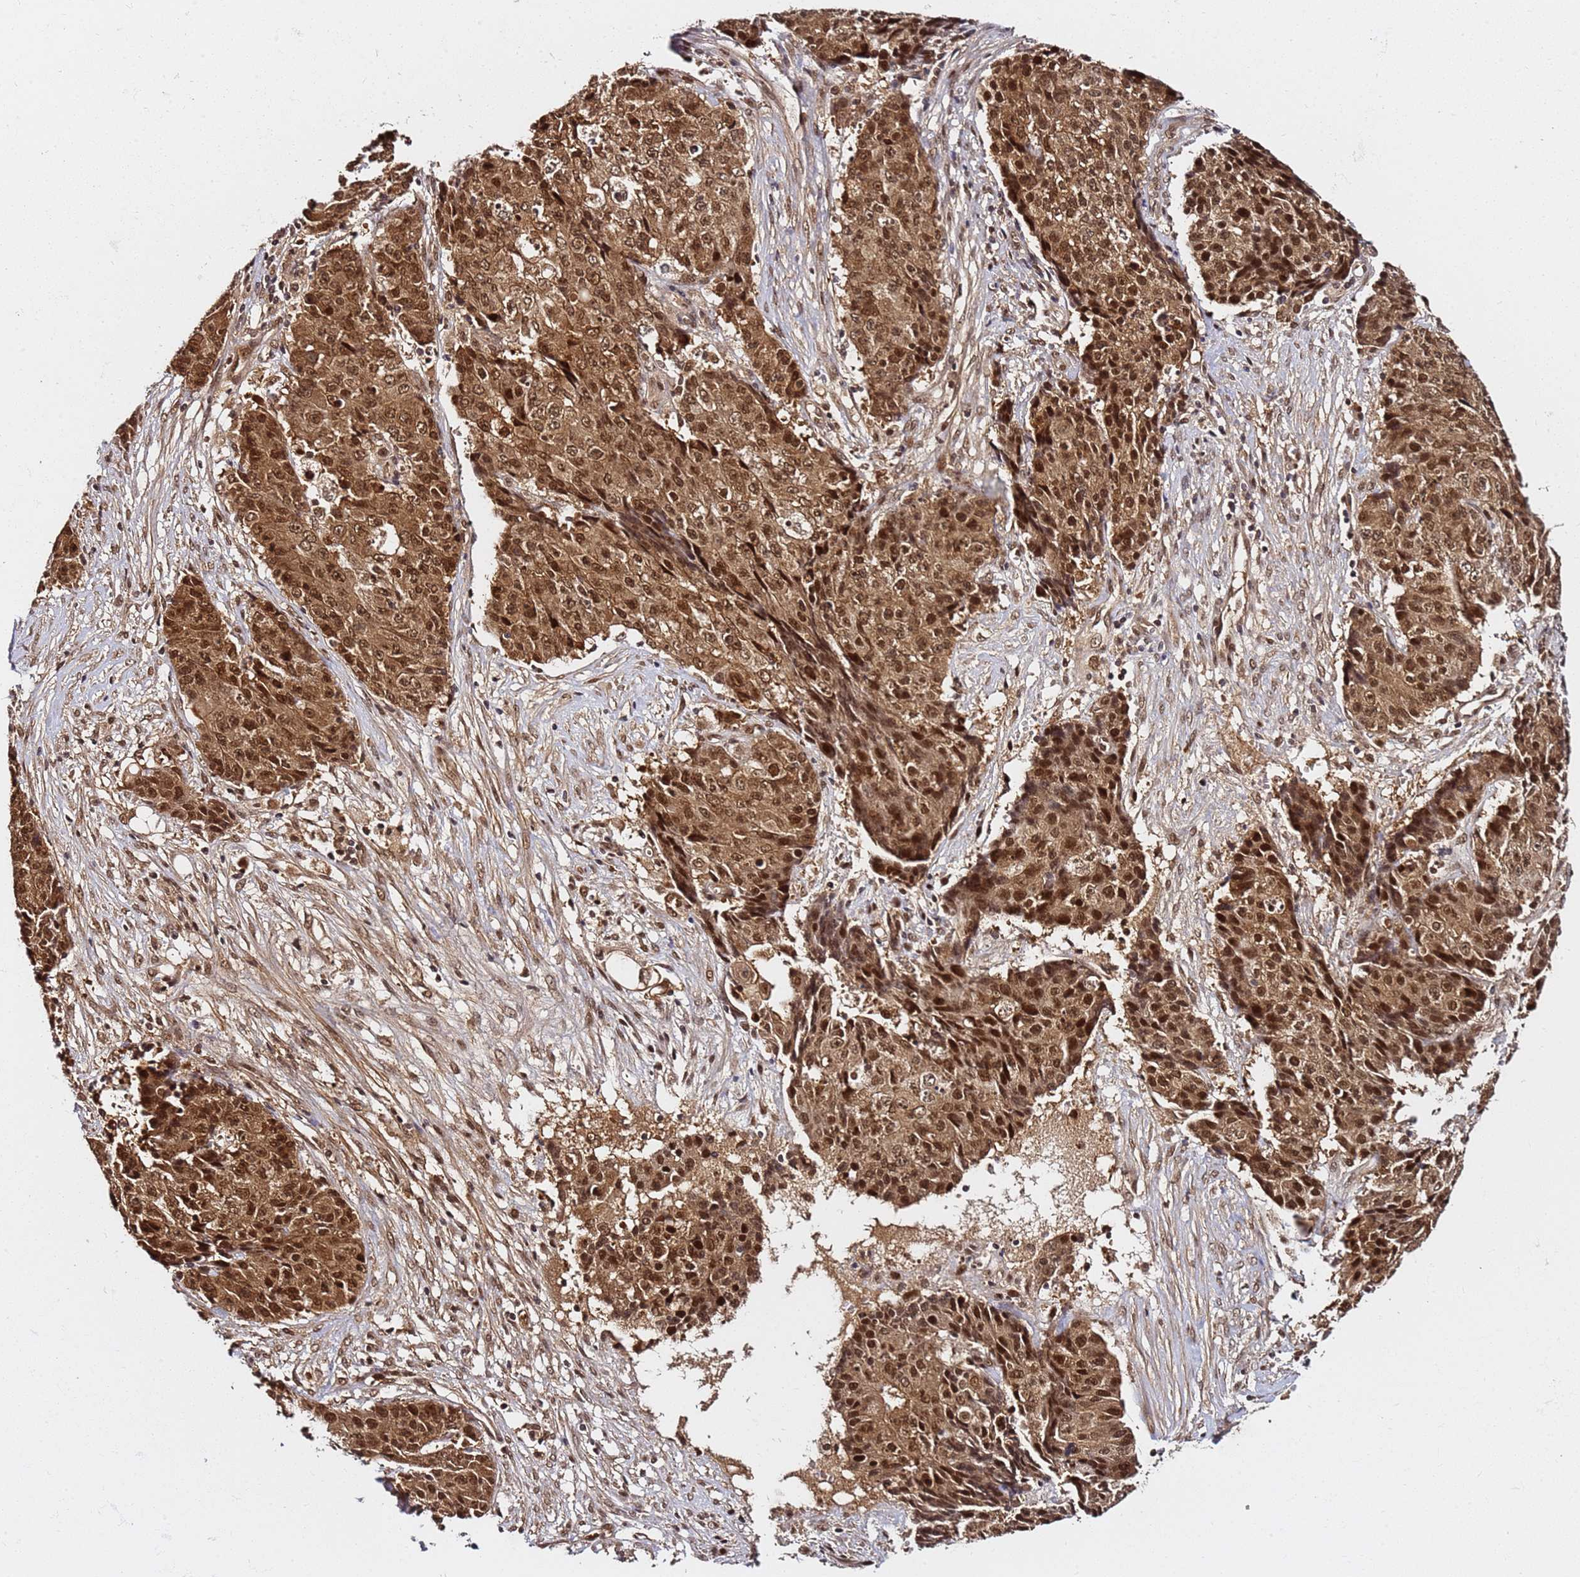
{"staining": {"intensity": "strong", "quantity": ">75%", "location": "cytoplasmic/membranous,nuclear"}, "tissue": "ovarian cancer", "cell_type": "Tumor cells", "image_type": "cancer", "snomed": [{"axis": "morphology", "description": "Carcinoma, endometroid"}, {"axis": "topography", "description": "Ovary"}], "caption": "The photomicrograph demonstrates staining of ovarian cancer (endometroid carcinoma), revealing strong cytoplasmic/membranous and nuclear protein positivity (brown color) within tumor cells.", "gene": "RGS18", "patient": {"sex": "female", "age": 42}}